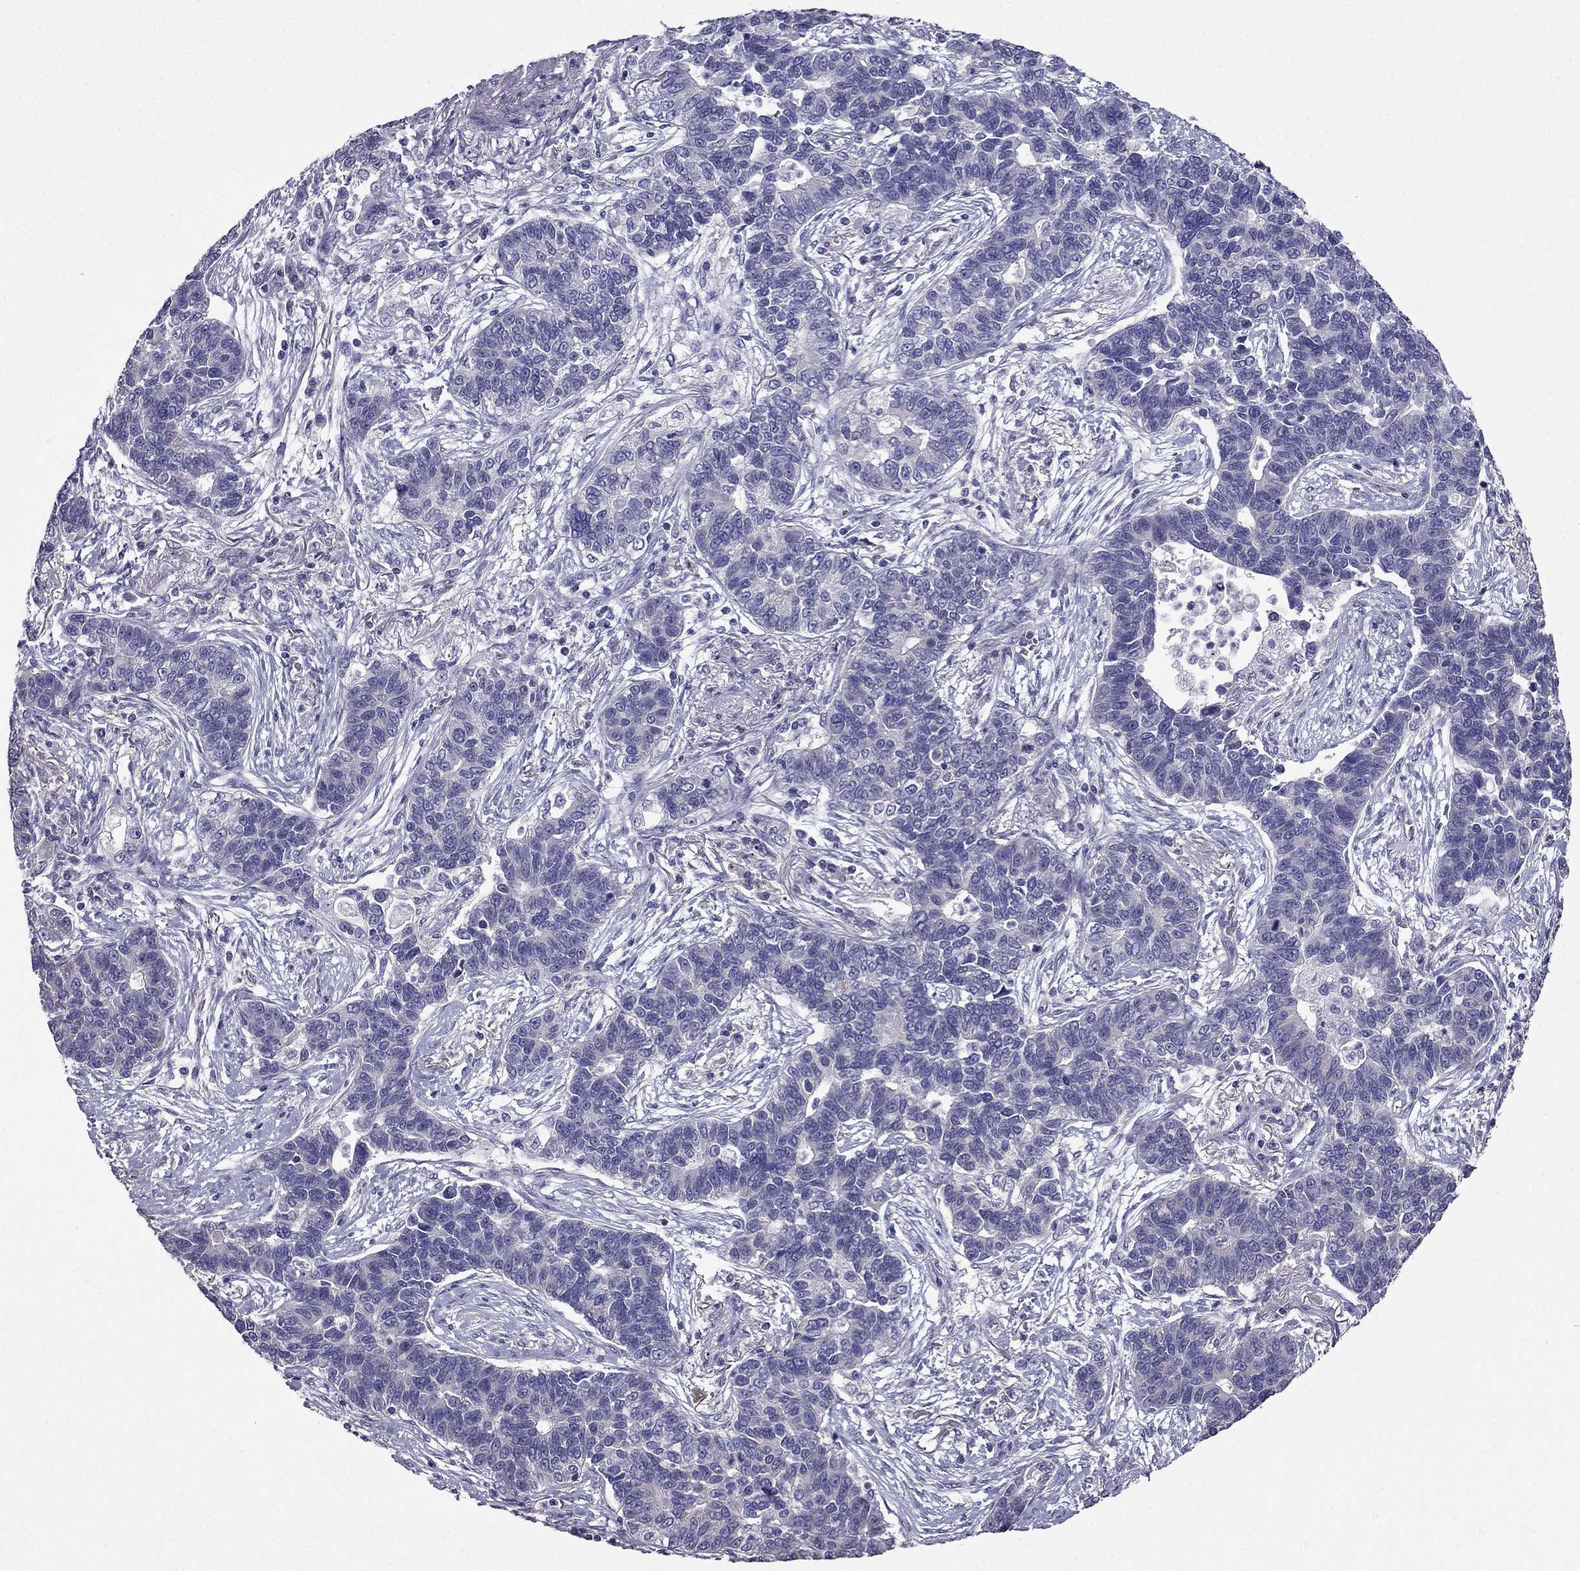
{"staining": {"intensity": "negative", "quantity": "none", "location": "none"}, "tissue": "lung cancer", "cell_type": "Tumor cells", "image_type": "cancer", "snomed": [{"axis": "morphology", "description": "Adenocarcinoma, NOS"}, {"axis": "topography", "description": "Lung"}], "caption": "There is no significant expression in tumor cells of lung adenocarcinoma.", "gene": "AS3MT", "patient": {"sex": "female", "age": 57}}